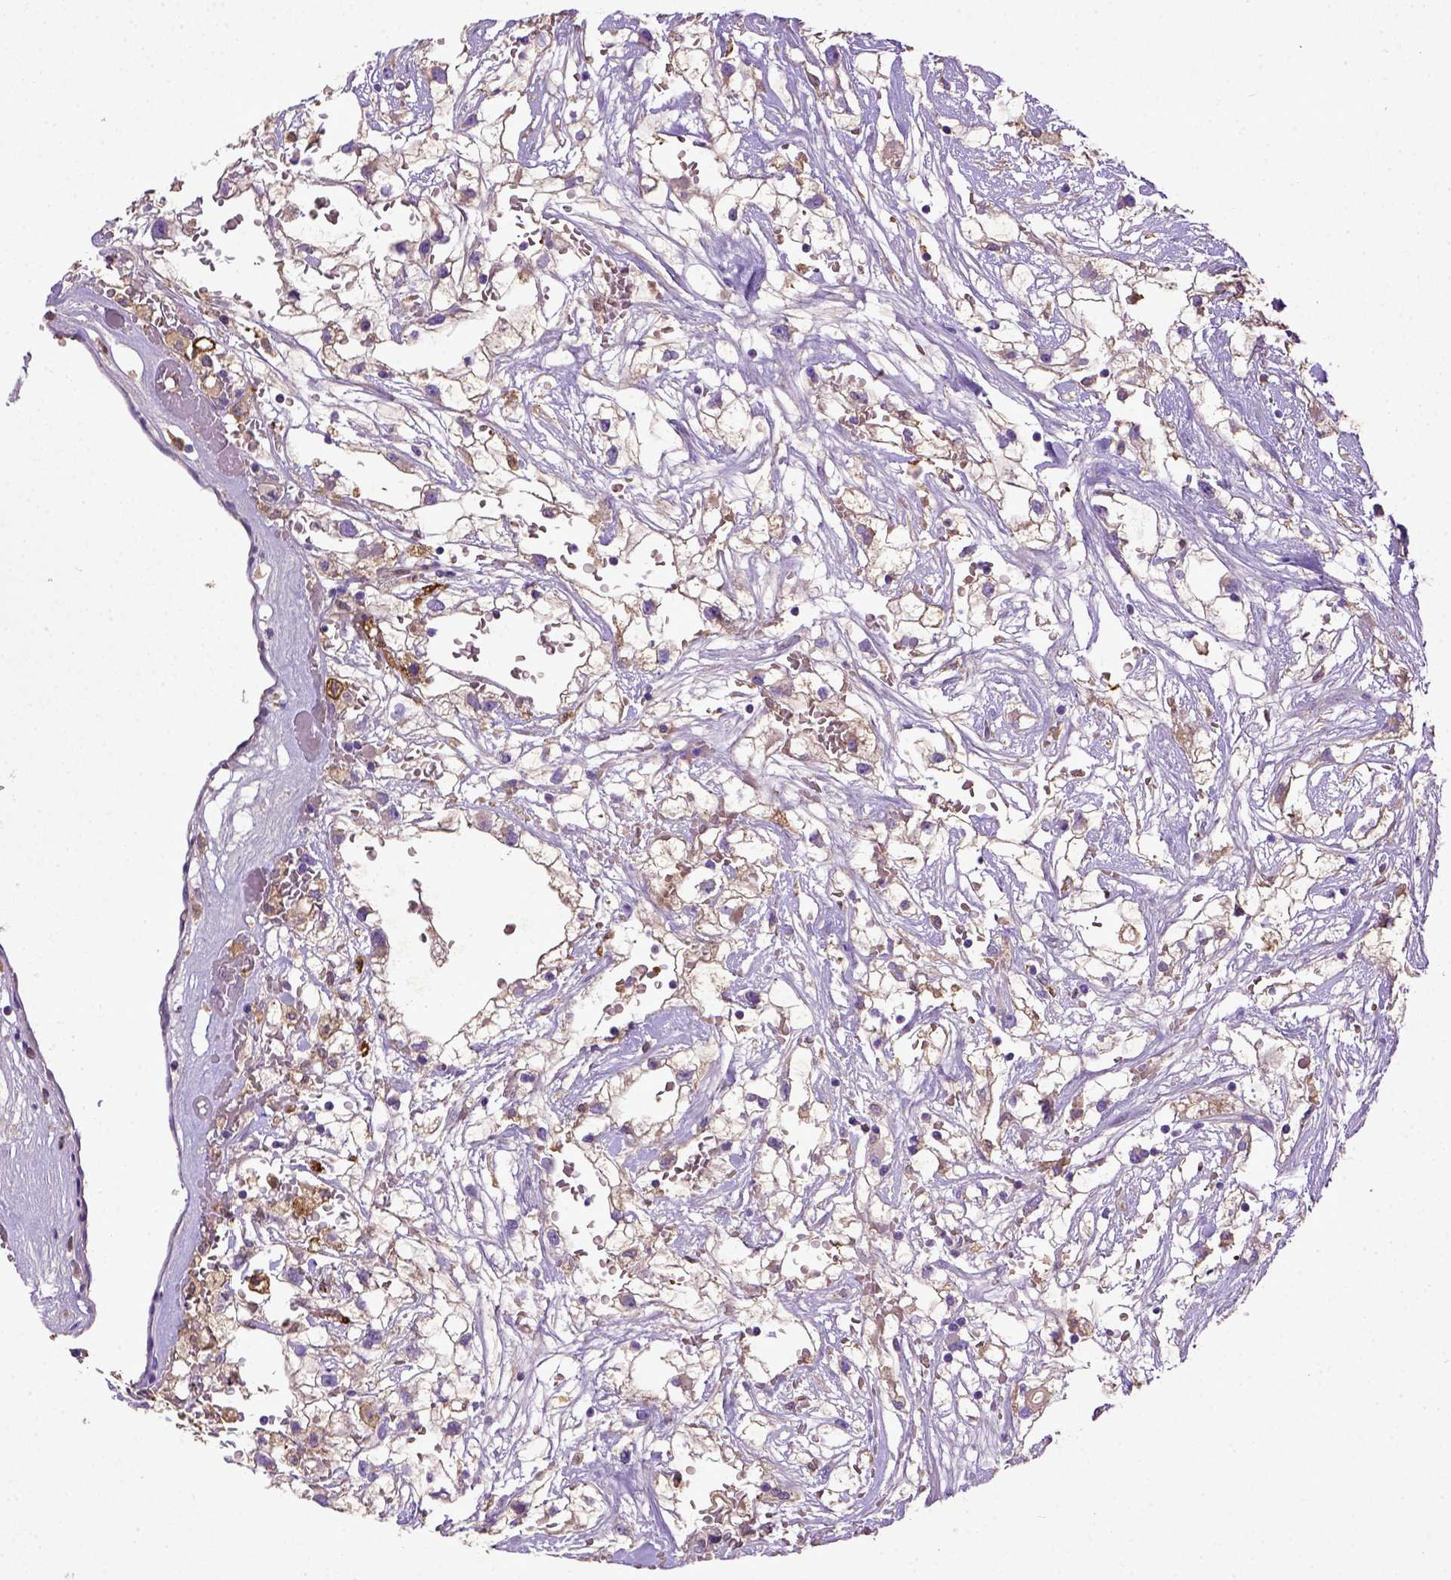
{"staining": {"intensity": "moderate", "quantity": ">75%", "location": "cytoplasmic/membranous"}, "tissue": "renal cancer", "cell_type": "Tumor cells", "image_type": "cancer", "snomed": [{"axis": "morphology", "description": "Adenocarcinoma, NOS"}, {"axis": "topography", "description": "Kidney"}], "caption": "Immunohistochemistry of renal adenocarcinoma reveals medium levels of moderate cytoplasmic/membranous staining in about >75% of tumor cells.", "gene": "DEPDC1B", "patient": {"sex": "male", "age": 59}}